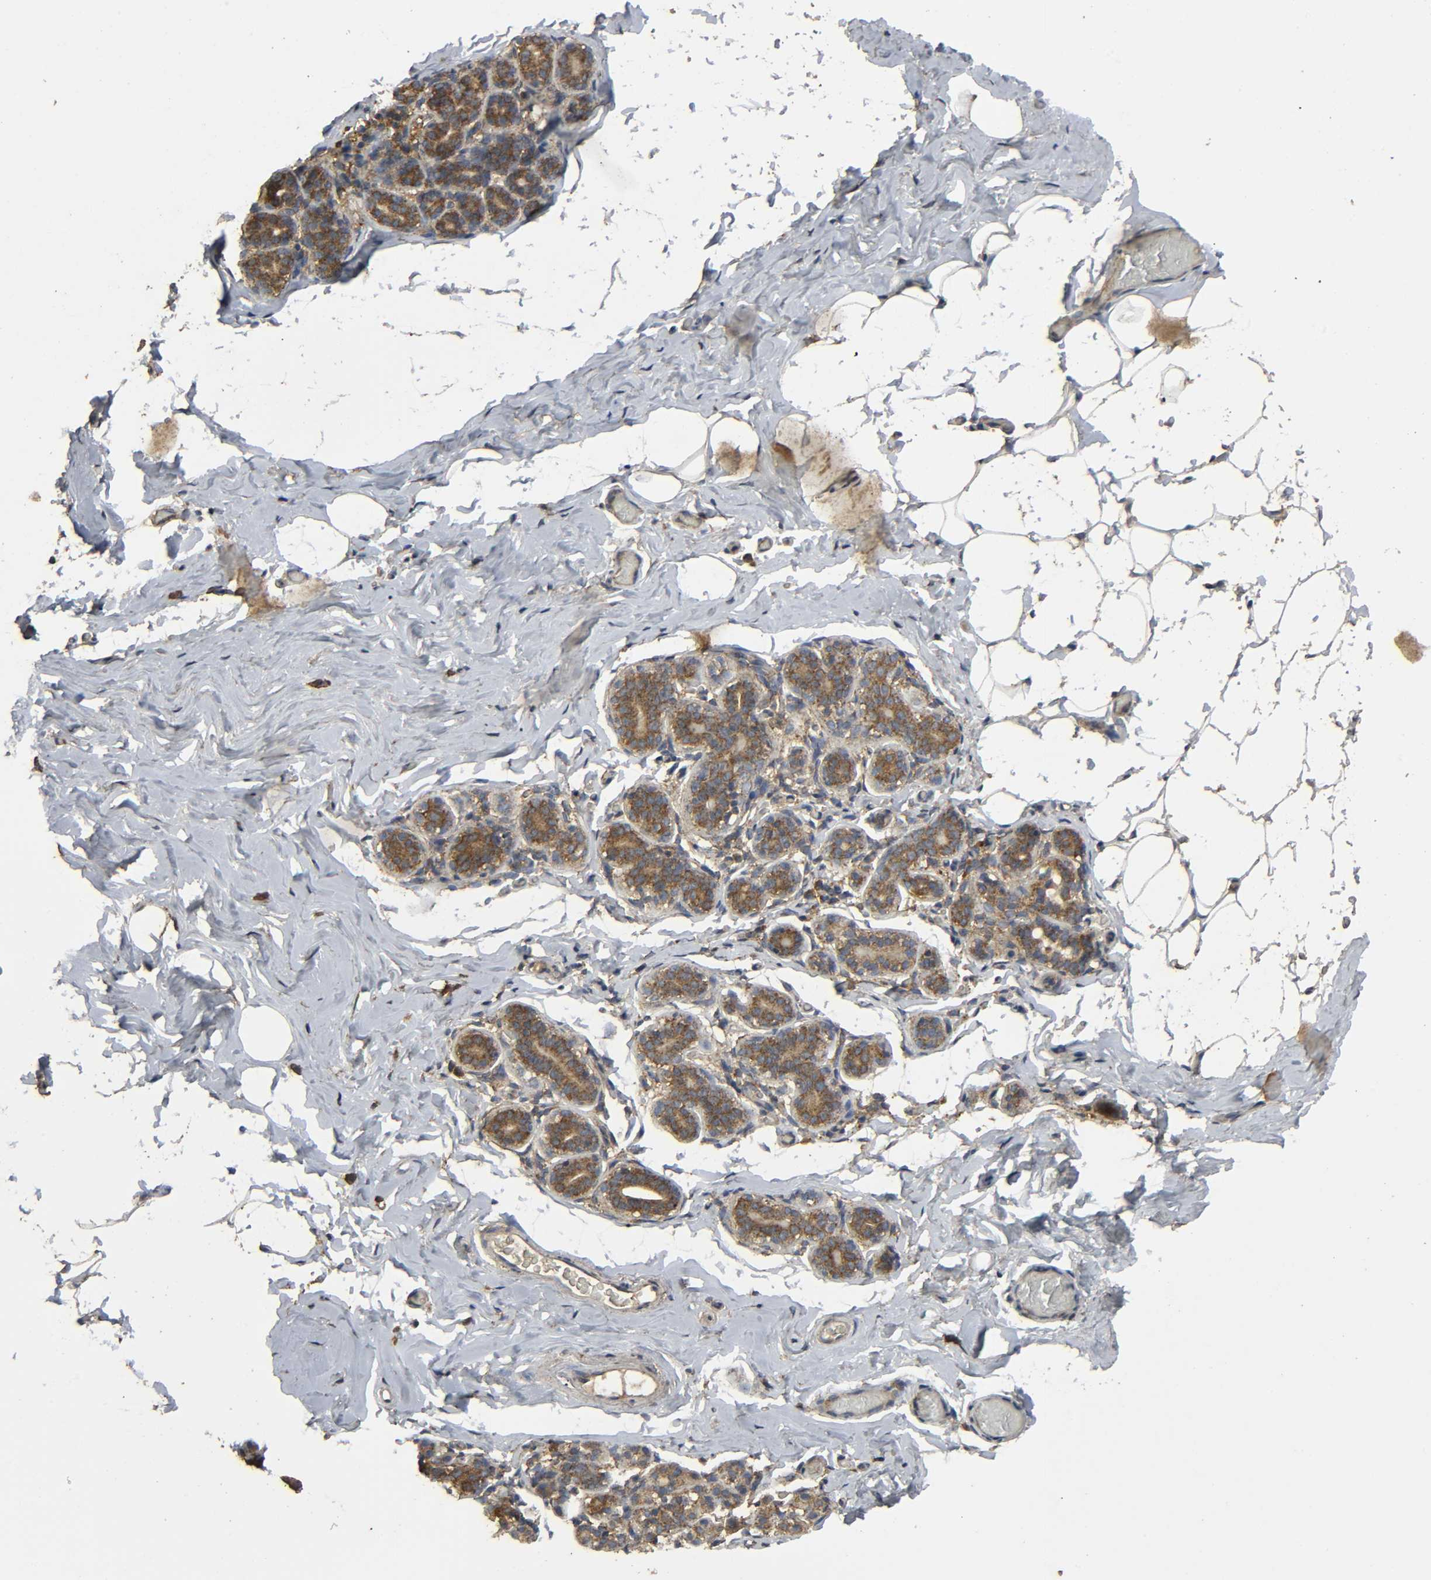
{"staining": {"intensity": "negative", "quantity": "none", "location": "none"}, "tissue": "breast", "cell_type": "Adipocytes", "image_type": "normal", "snomed": [{"axis": "morphology", "description": "Normal tissue, NOS"}, {"axis": "topography", "description": "Breast"}, {"axis": "topography", "description": "Soft tissue"}], "caption": "IHC micrograph of normal breast stained for a protein (brown), which demonstrates no staining in adipocytes.", "gene": "DDX6", "patient": {"sex": "female", "age": 75}}